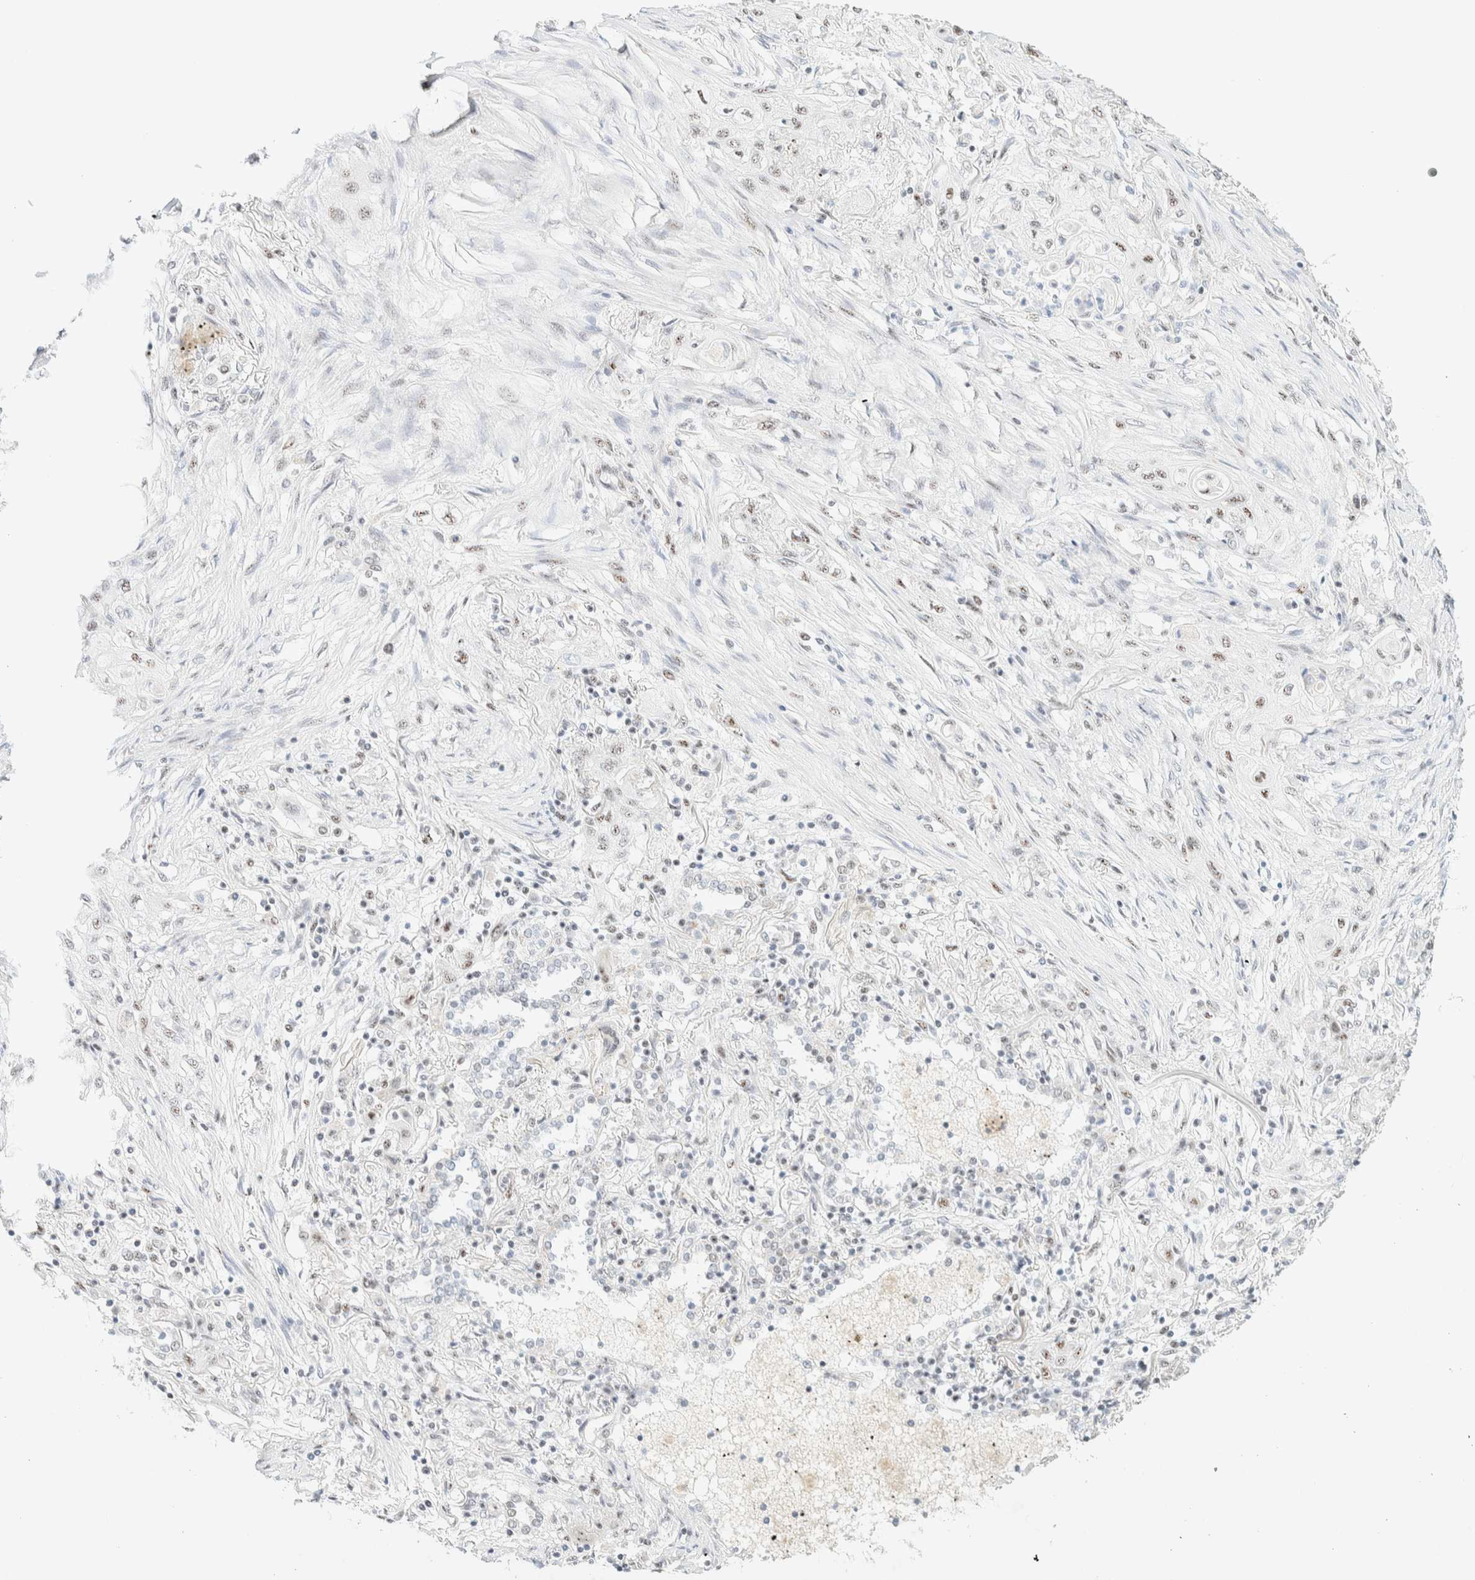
{"staining": {"intensity": "weak", "quantity": "<25%", "location": "nuclear"}, "tissue": "lung cancer", "cell_type": "Tumor cells", "image_type": "cancer", "snomed": [{"axis": "morphology", "description": "Squamous cell carcinoma, NOS"}, {"axis": "topography", "description": "Lung"}], "caption": "Tumor cells show no significant protein positivity in lung squamous cell carcinoma.", "gene": "SON", "patient": {"sex": "female", "age": 47}}